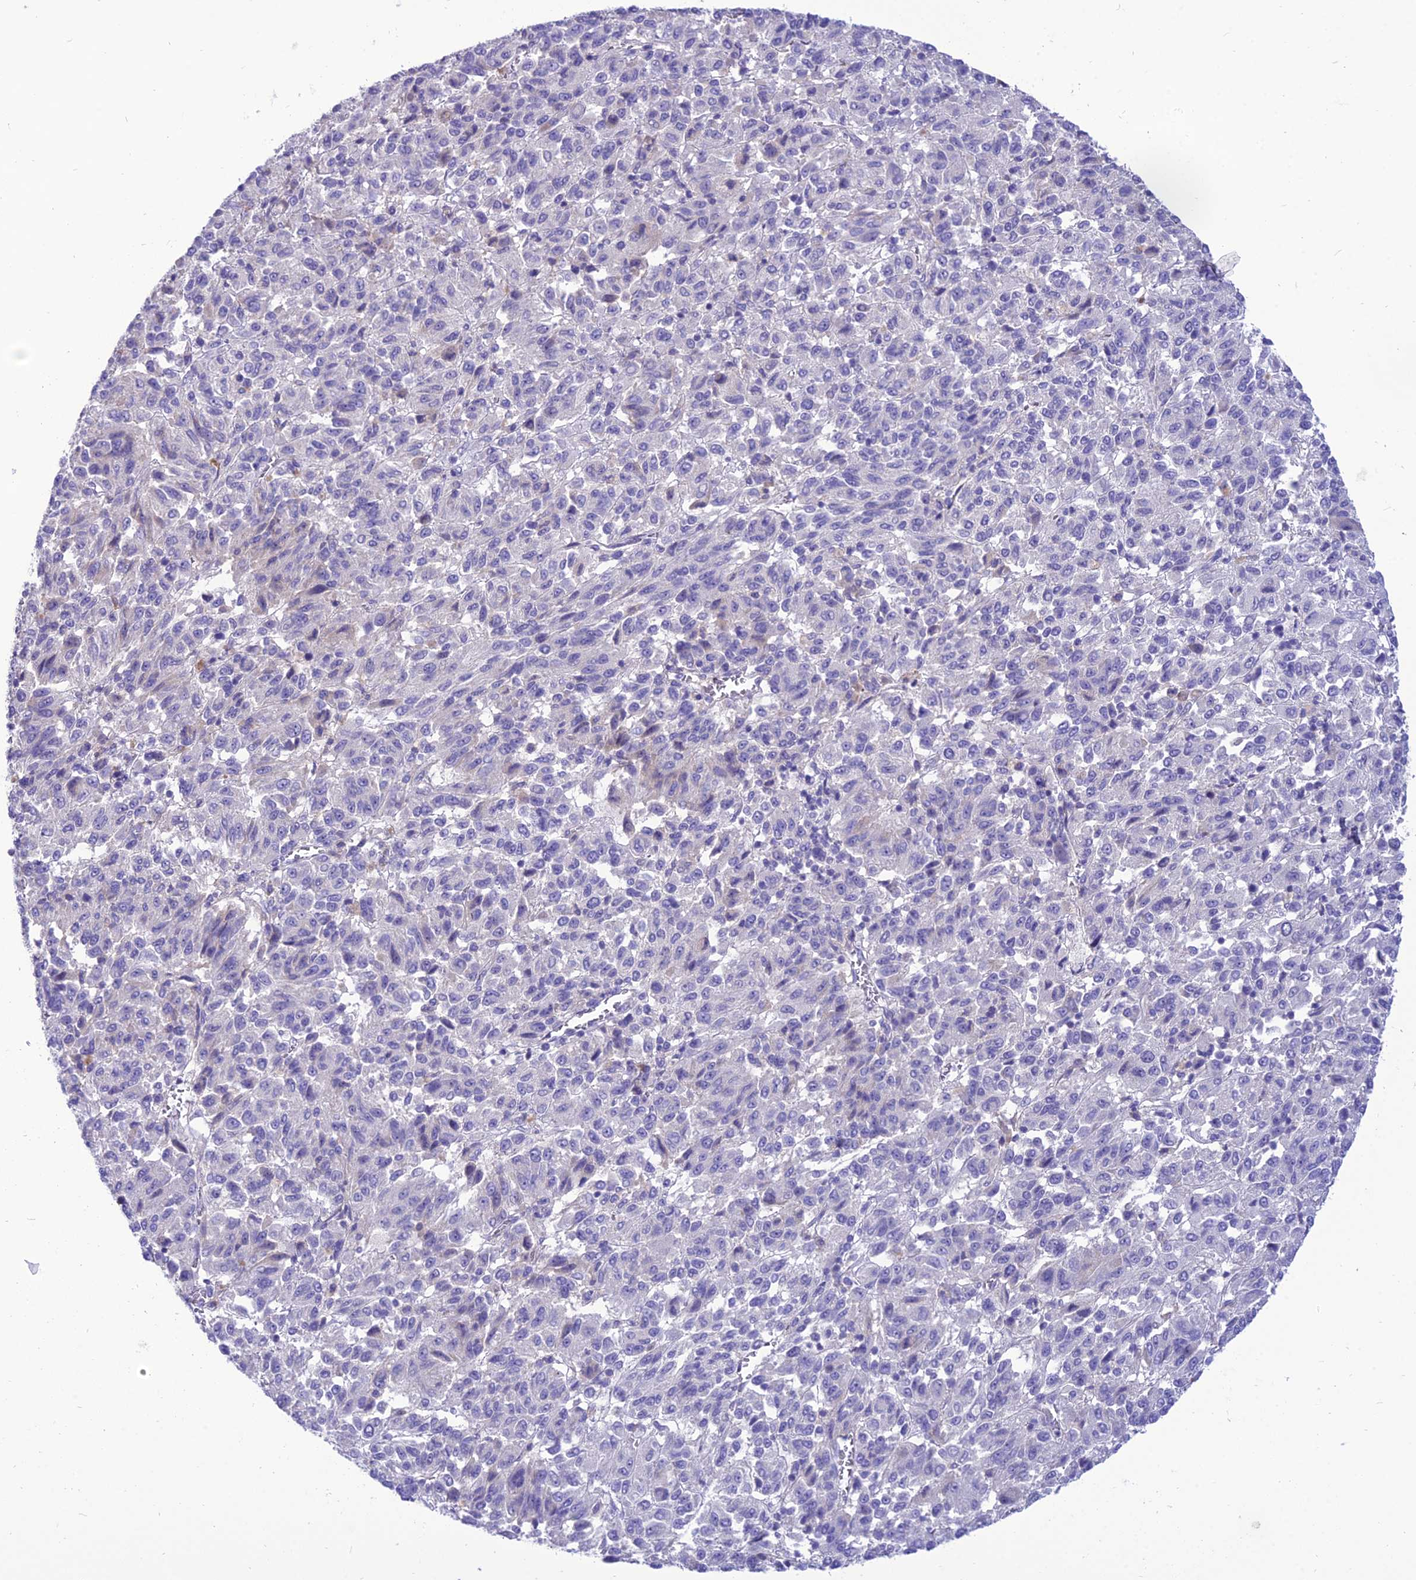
{"staining": {"intensity": "negative", "quantity": "none", "location": "none"}, "tissue": "melanoma", "cell_type": "Tumor cells", "image_type": "cancer", "snomed": [{"axis": "morphology", "description": "Malignant melanoma, Metastatic site"}, {"axis": "topography", "description": "Lung"}], "caption": "Tumor cells are negative for brown protein staining in melanoma.", "gene": "TEKT3", "patient": {"sex": "male", "age": 64}}